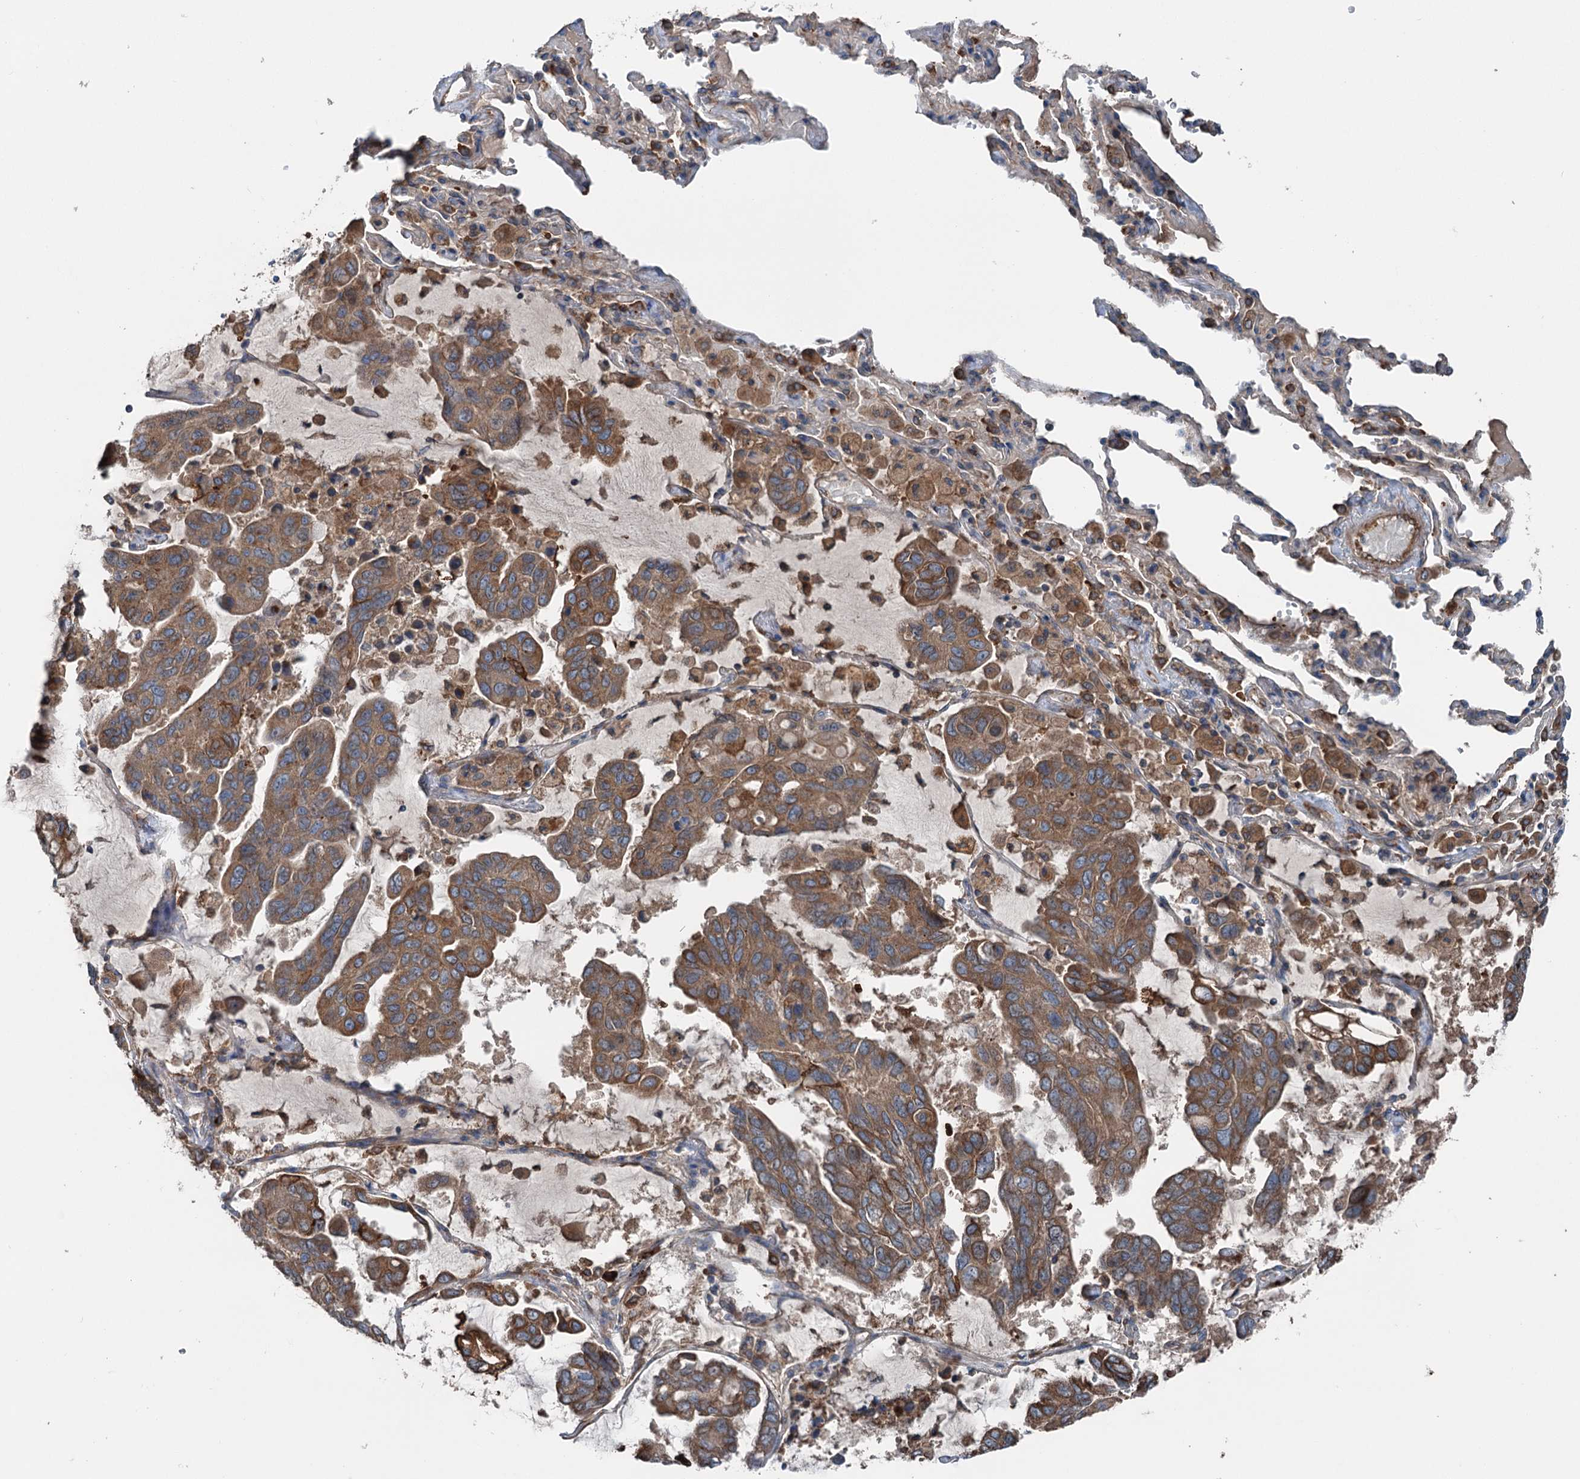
{"staining": {"intensity": "moderate", "quantity": ">75%", "location": "cytoplasmic/membranous"}, "tissue": "lung cancer", "cell_type": "Tumor cells", "image_type": "cancer", "snomed": [{"axis": "morphology", "description": "Adenocarcinoma, NOS"}, {"axis": "topography", "description": "Lung"}], "caption": "Moderate cytoplasmic/membranous staining is present in approximately >75% of tumor cells in lung cancer. The staining was performed using DAB (3,3'-diaminobenzidine), with brown indicating positive protein expression. Nuclei are stained blue with hematoxylin.", "gene": "CALCOCO1", "patient": {"sex": "male", "age": 64}}